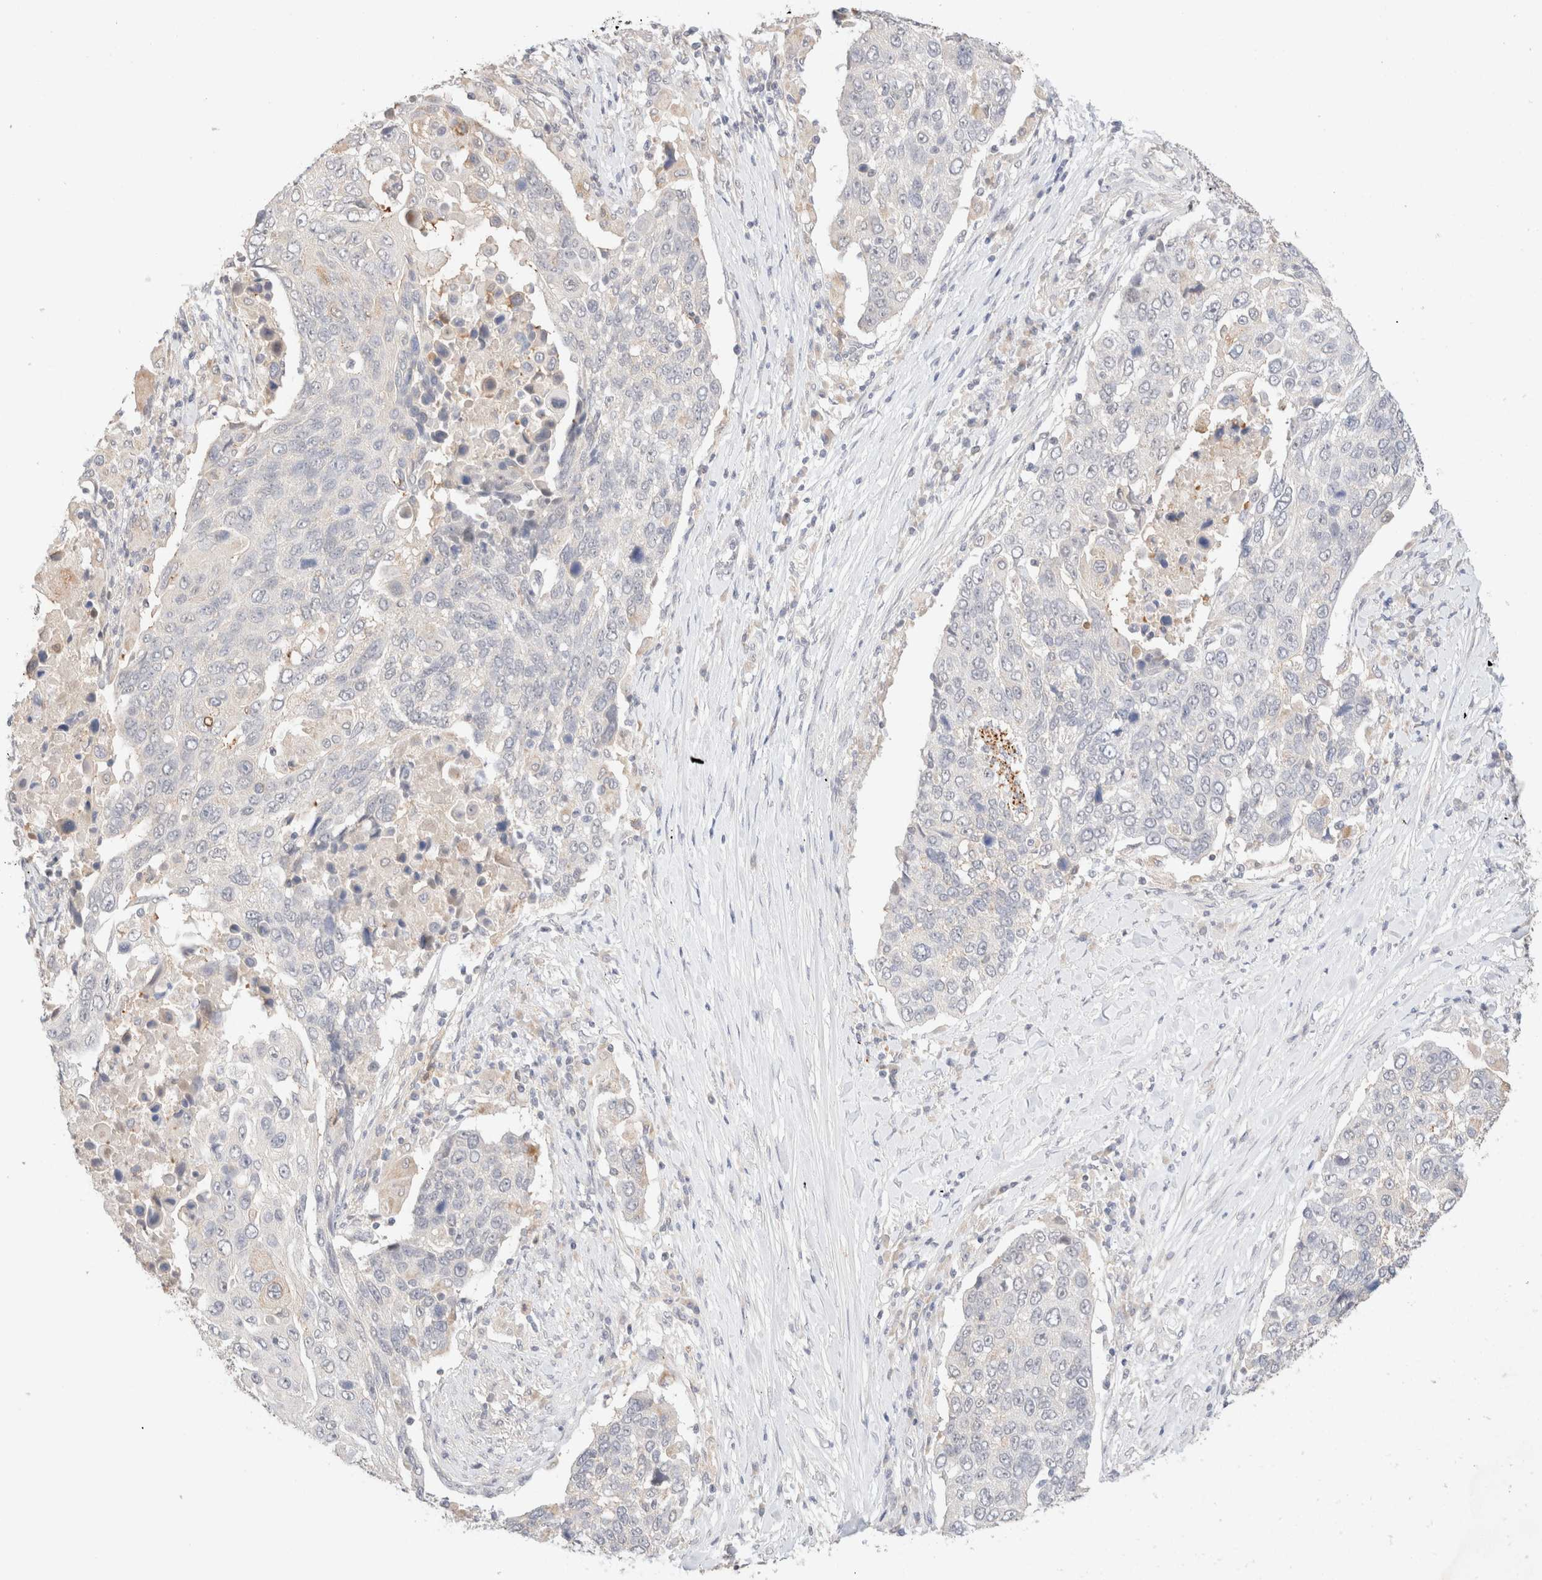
{"staining": {"intensity": "negative", "quantity": "none", "location": "none"}, "tissue": "lung cancer", "cell_type": "Tumor cells", "image_type": "cancer", "snomed": [{"axis": "morphology", "description": "Squamous cell carcinoma, NOS"}, {"axis": "topography", "description": "Lung"}], "caption": "Tumor cells are negative for protein expression in human lung cancer (squamous cell carcinoma).", "gene": "SNTB1", "patient": {"sex": "male", "age": 66}}